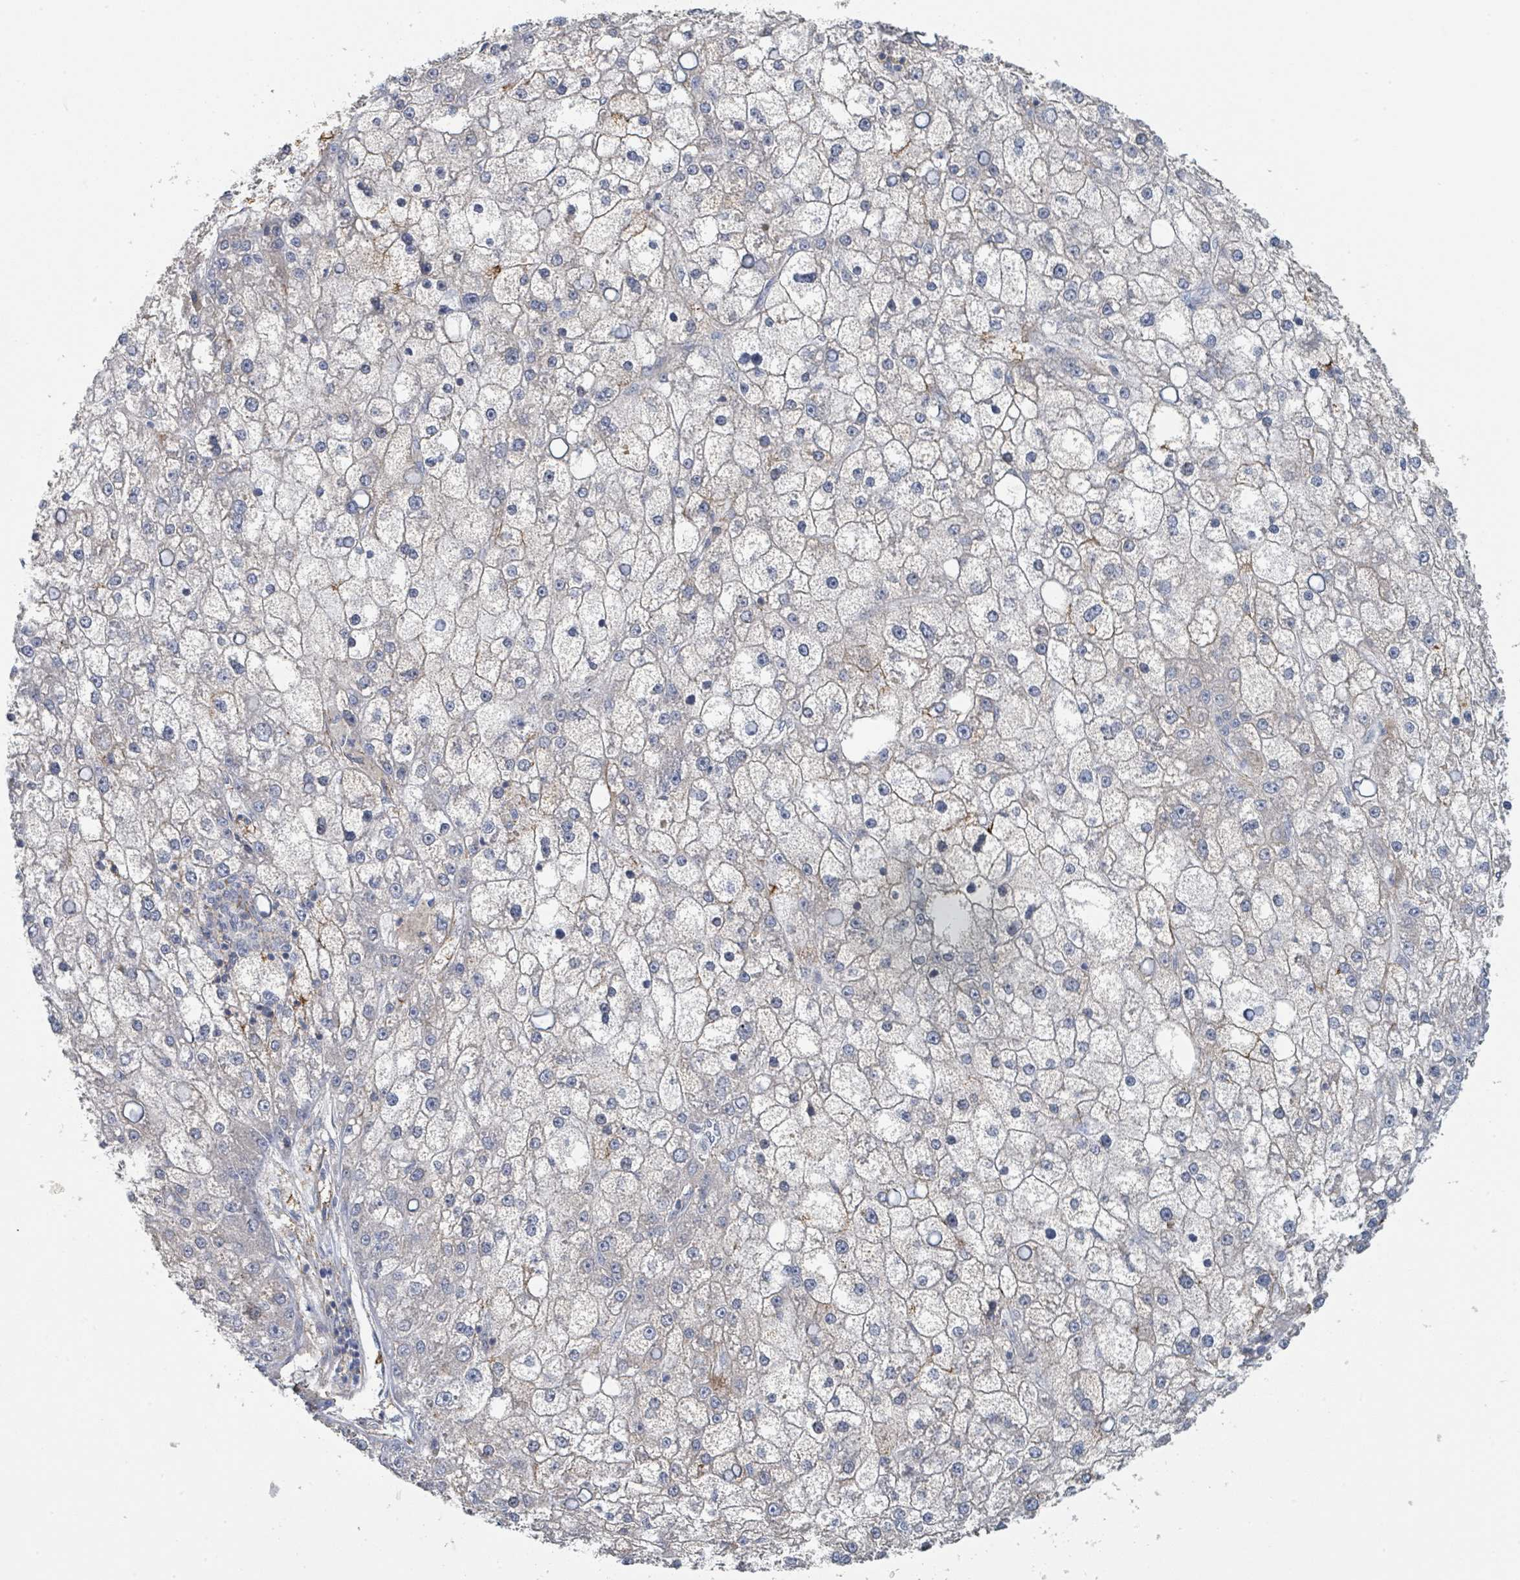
{"staining": {"intensity": "negative", "quantity": "none", "location": "none"}, "tissue": "liver cancer", "cell_type": "Tumor cells", "image_type": "cancer", "snomed": [{"axis": "morphology", "description": "Carcinoma, Hepatocellular, NOS"}, {"axis": "topography", "description": "Liver"}], "caption": "Tumor cells show no significant positivity in liver cancer (hepatocellular carcinoma).", "gene": "LRRC42", "patient": {"sex": "male", "age": 67}}